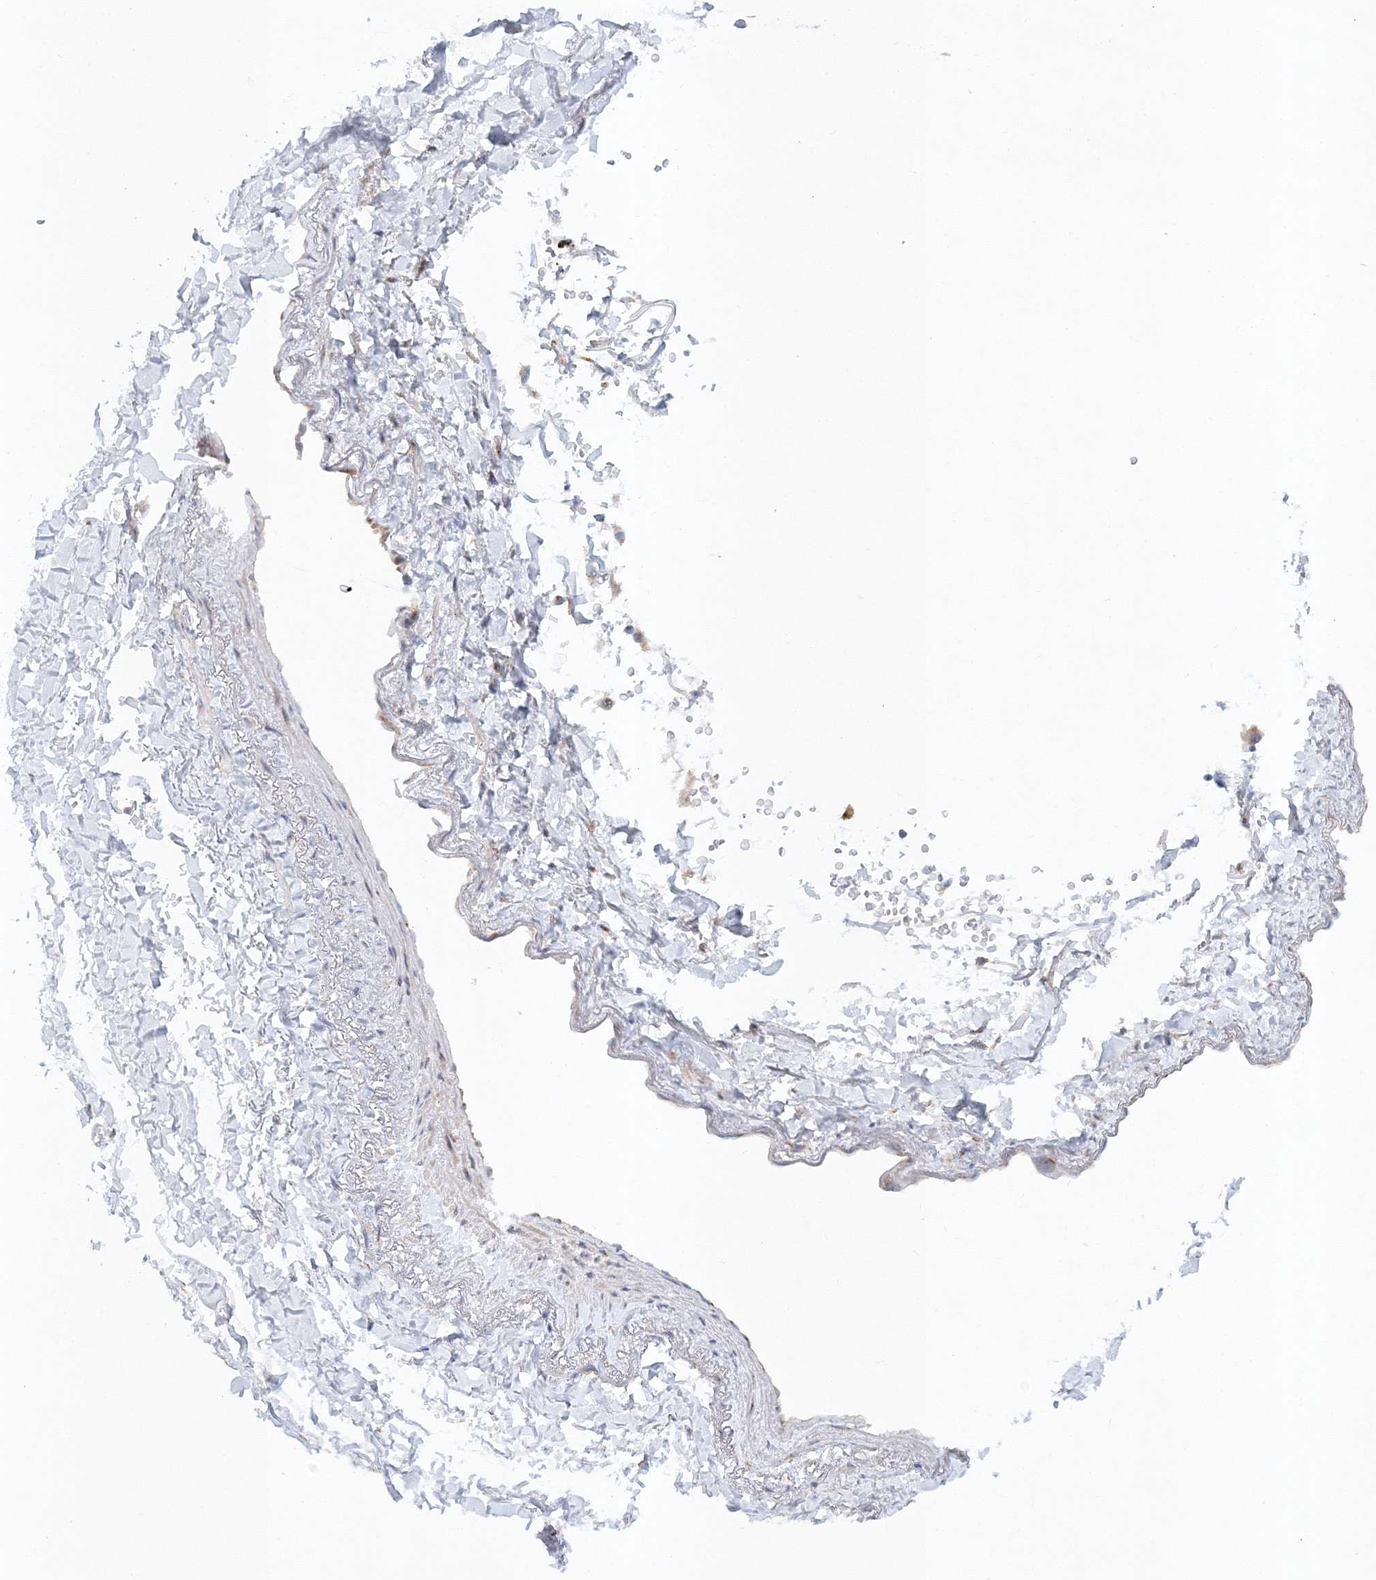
{"staining": {"intensity": "negative", "quantity": "none", "location": "none"}, "tissue": "adipose tissue", "cell_type": "Adipocytes", "image_type": "normal", "snomed": [{"axis": "morphology", "description": "Normal tissue, NOS"}, {"axis": "topography", "description": "Cartilage tissue"}, {"axis": "topography", "description": "Bronchus"}], "caption": "Protein analysis of unremarkable adipose tissue demonstrates no significant positivity in adipocytes.", "gene": "SEC23IP", "patient": {"sex": "female", "age": 73}}